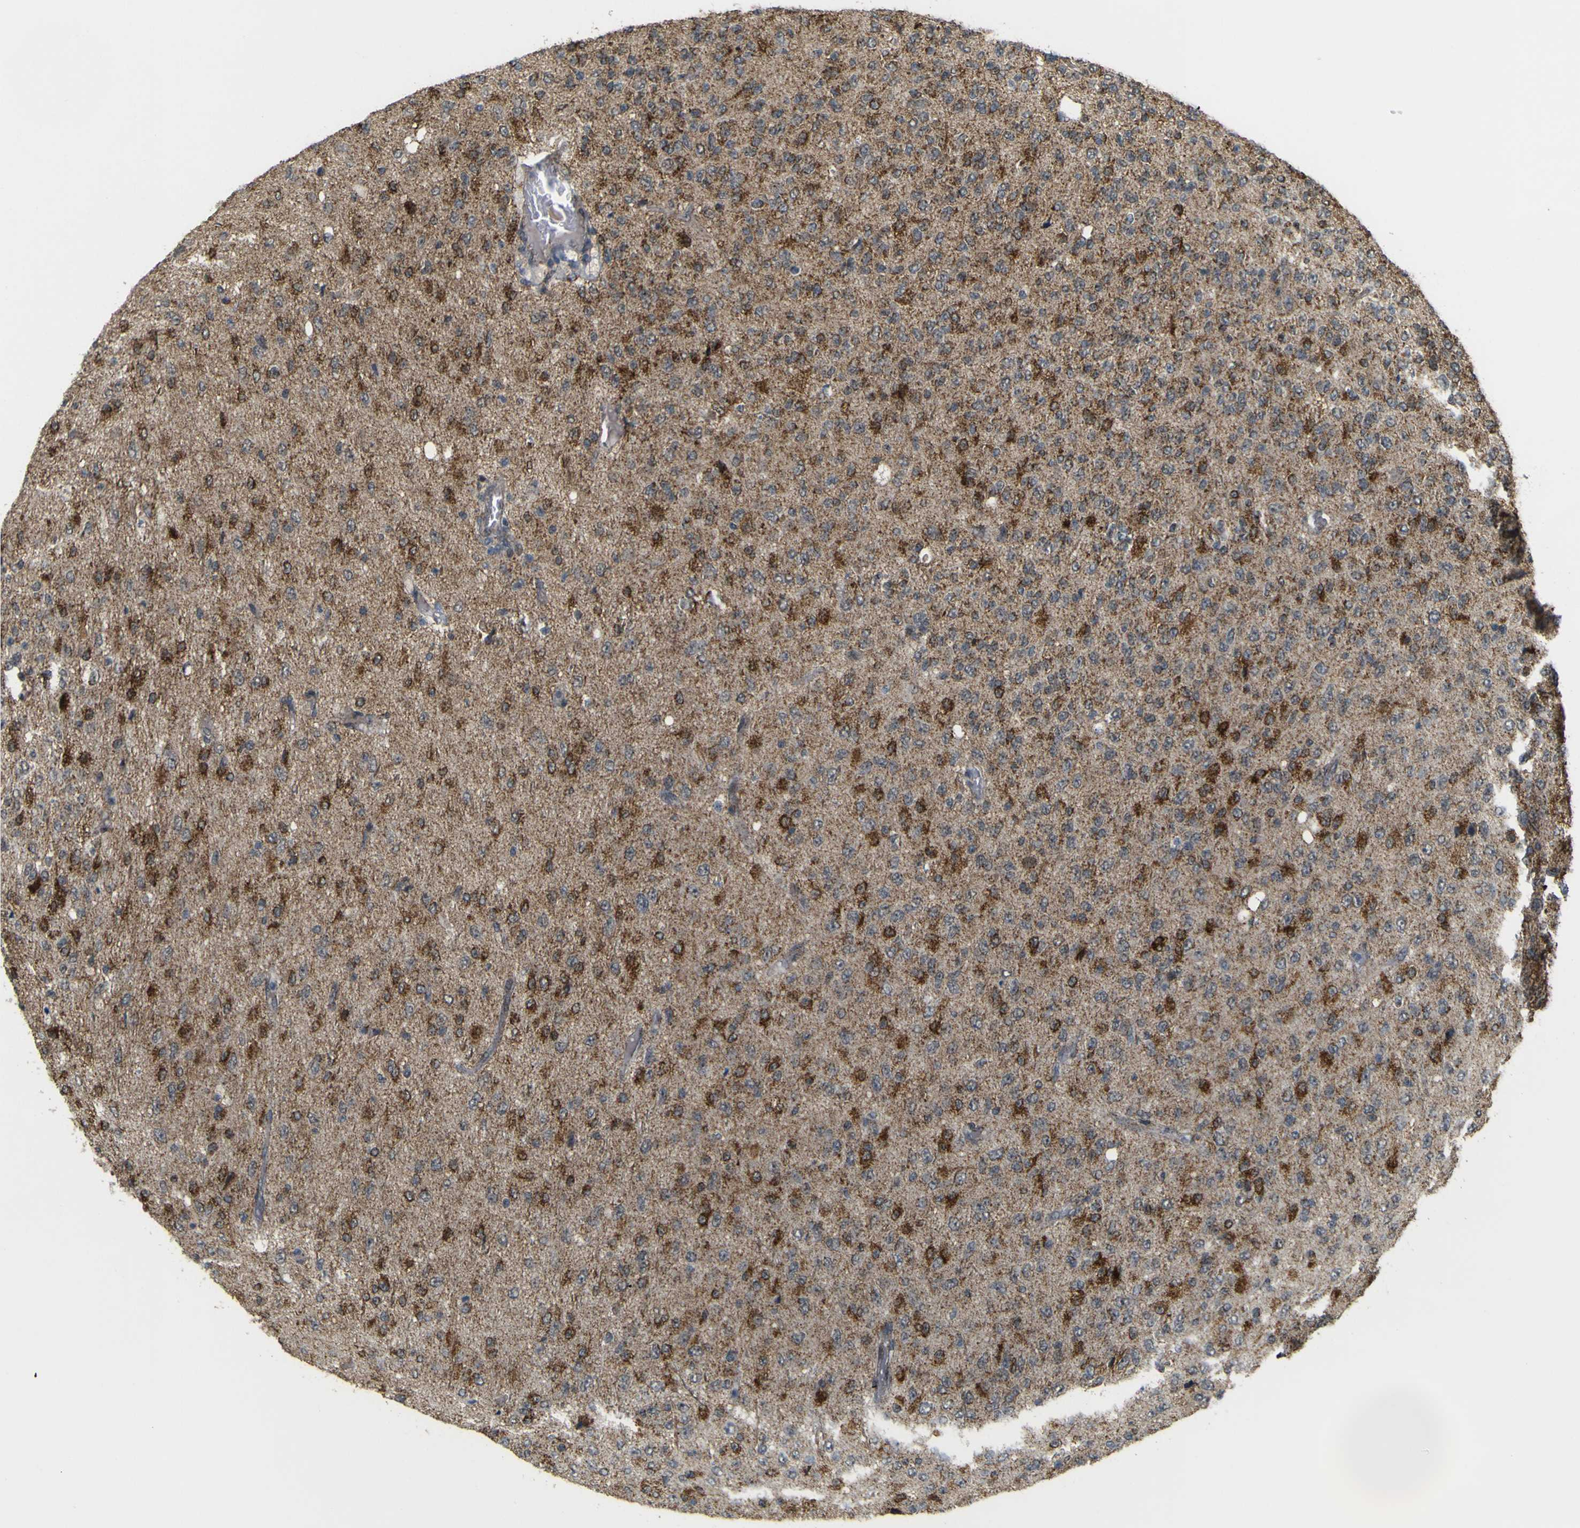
{"staining": {"intensity": "strong", "quantity": ">75%", "location": "cytoplasmic/membranous"}, "tissue": "glioma", "cell_type": "Tumor cells", "image_type": "cancer", "snomed": [{"axis": "morphology", "description": "Glioma, malignant, High grade"}, {"axis": "topography", "description": "pancreas cauda"}], "caption": "This is an image of immunohistochemistry staining of malignant glioma (high-grade), which shows strong staining in the cytoplasmic/membranous of tumor cells.", "gene": "ACBD5", "patient": {"sex": "male", "age": 60}}